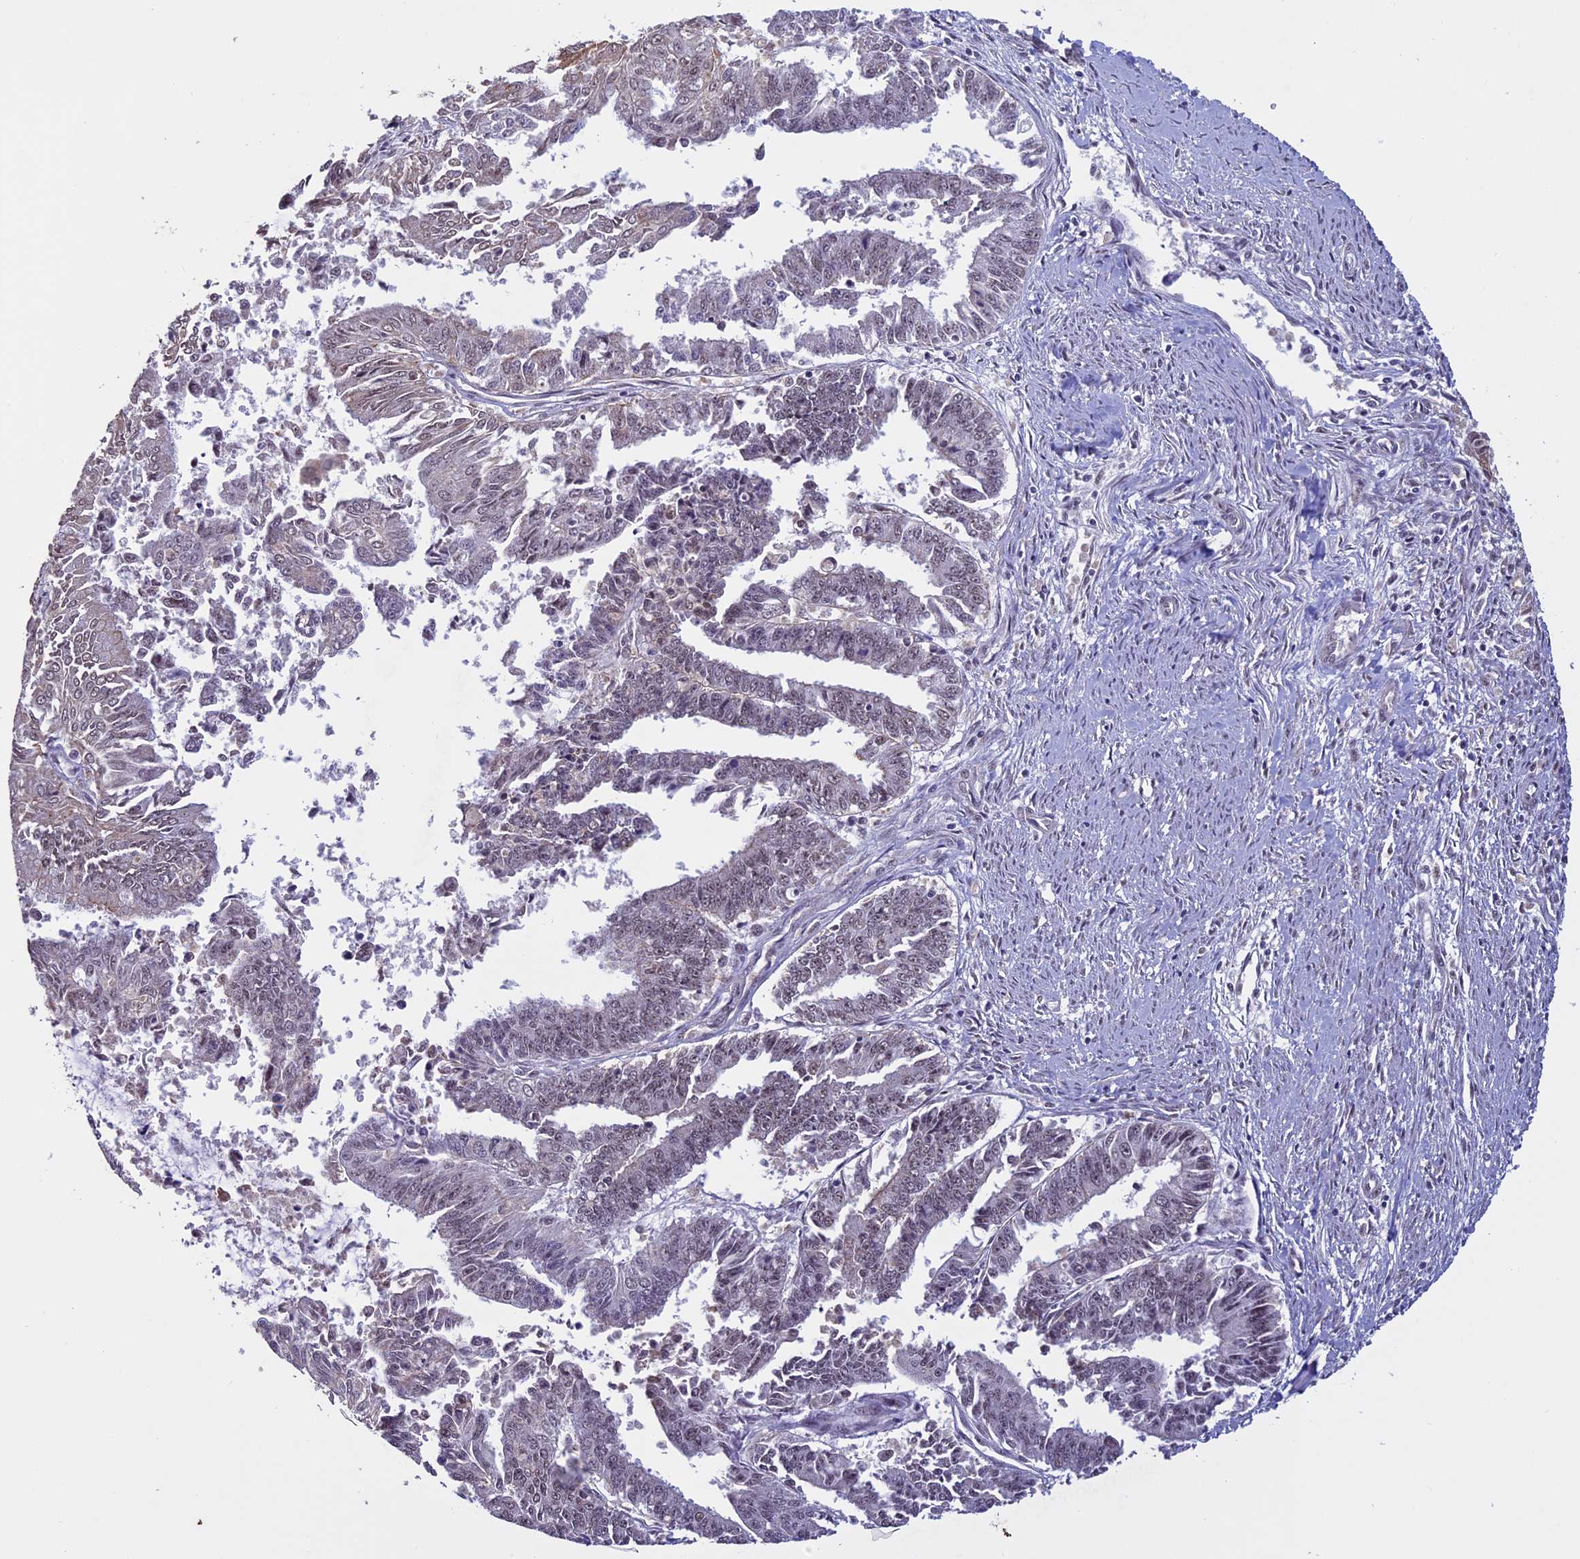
{"staining": {"intensity": "weak", "quantity": "<25%", "location": "nuclear"}, "tissue": "endometrial cancer", "cell_type": "Tumor cells", "image_type": "cancer", "snomed": [{"axis": "morphology", "description": "Adenocarcinoma, NOS"}, {"axis": "topography", "description": "Endometrium"}], "caption": "Tumor cells show no significant expression in adenocarcinoma (endometrial). (Stains: DAB (3,3'-diaminobenzidine) immunohistochemistry with hematoxylin counter stain, Microscopy: brightfield microscopy at high magnification).", "gene": "RNF40", "patient": {"sex": "female", "age": 73}}